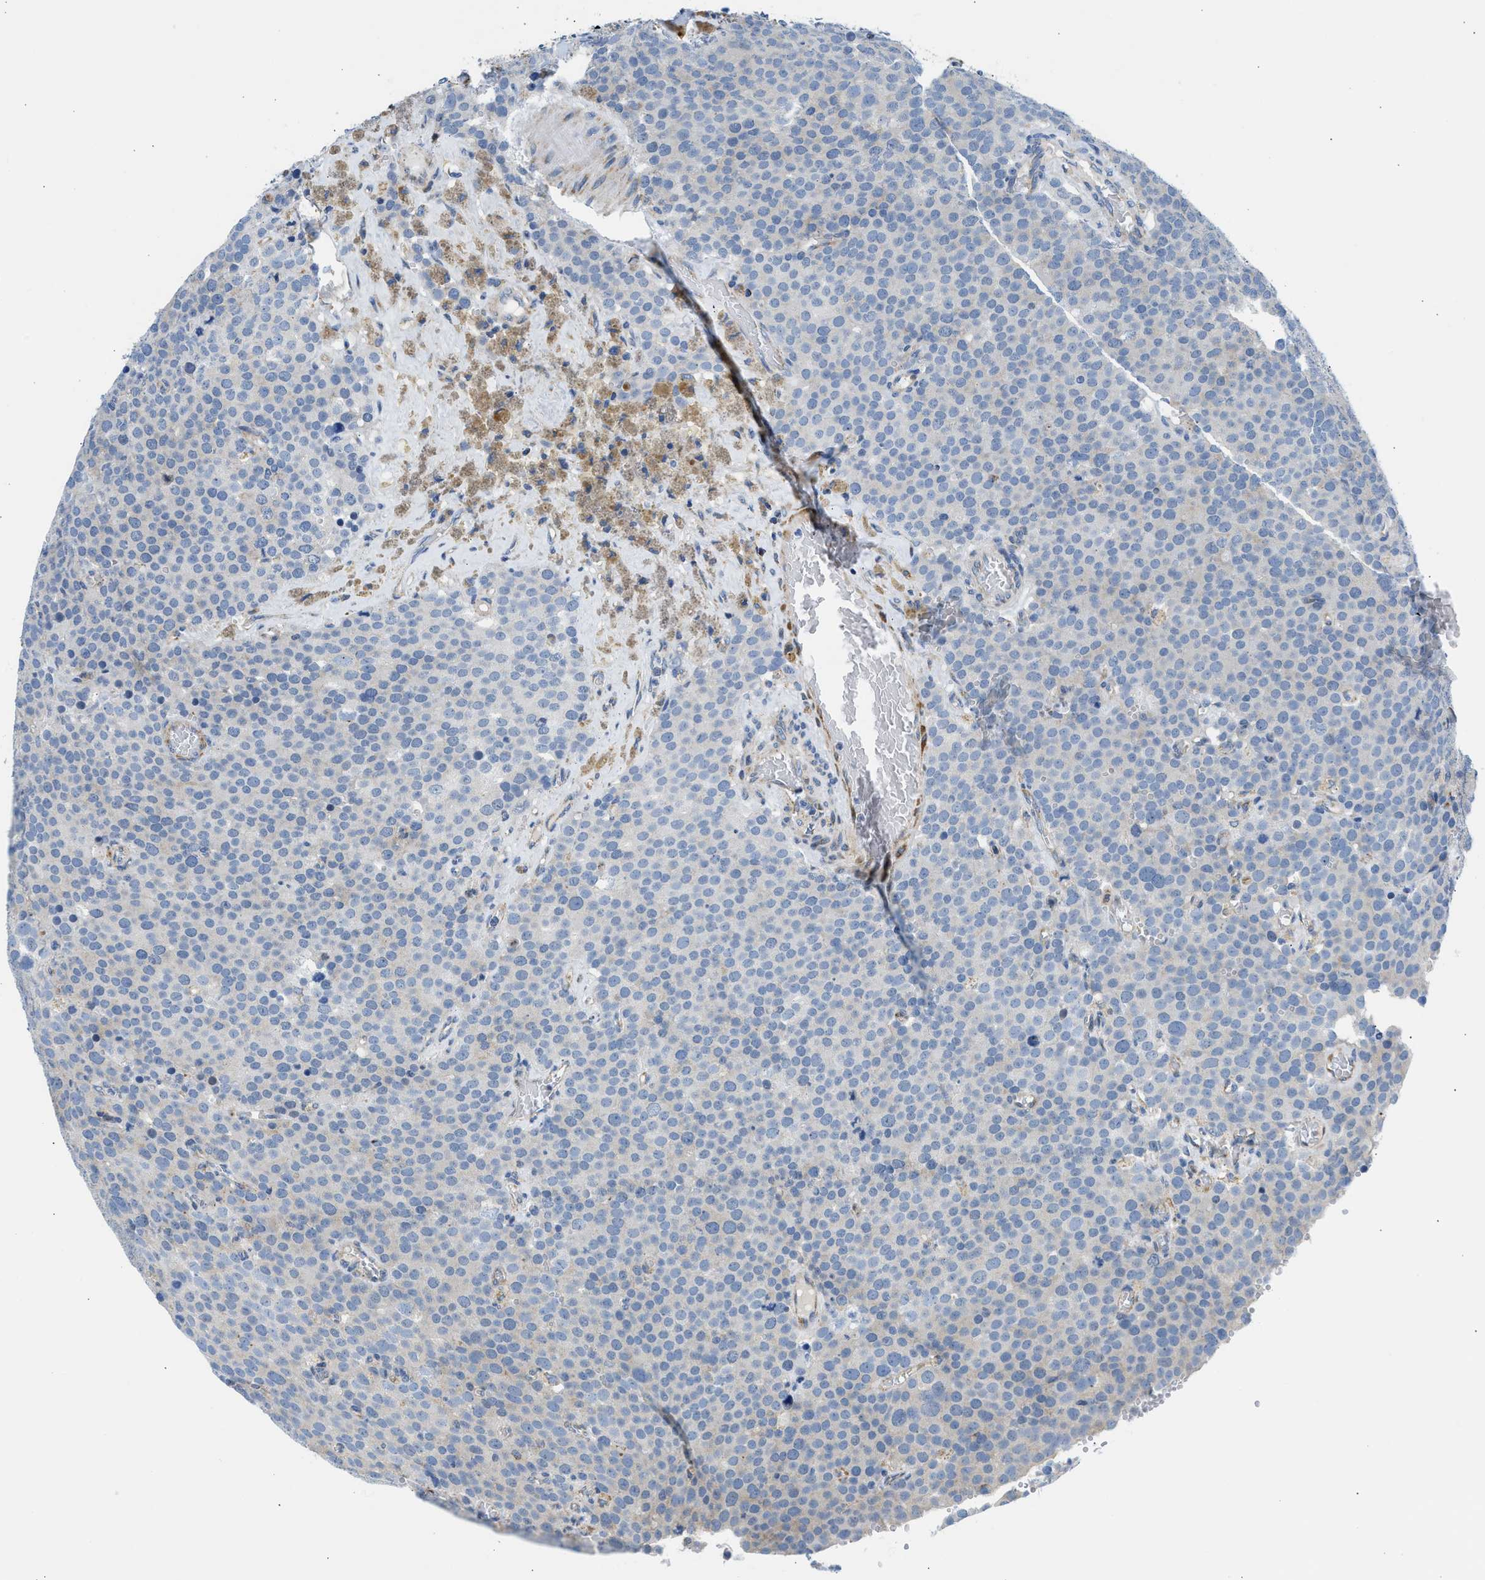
{"staining": {"intensity": "negative", "quantity": "none", "location": "none"}, "tissue": "testis cancer", "cell_type": "Tumor cells", "image_type": "cancer", "snomed": [{"axis": "morphology", "description": "Normal tissue, NOS"}, {"axis": "morphology", "description": "Seminoma, NOS"}, {"axis": "topography", "description": "Testis"}], "caption": "Tumor cells are negative for brown protein staining in testis cancer (seminoma).", "gene": "CAMKK2", "patient": {"sex": "male", "age": 71}}